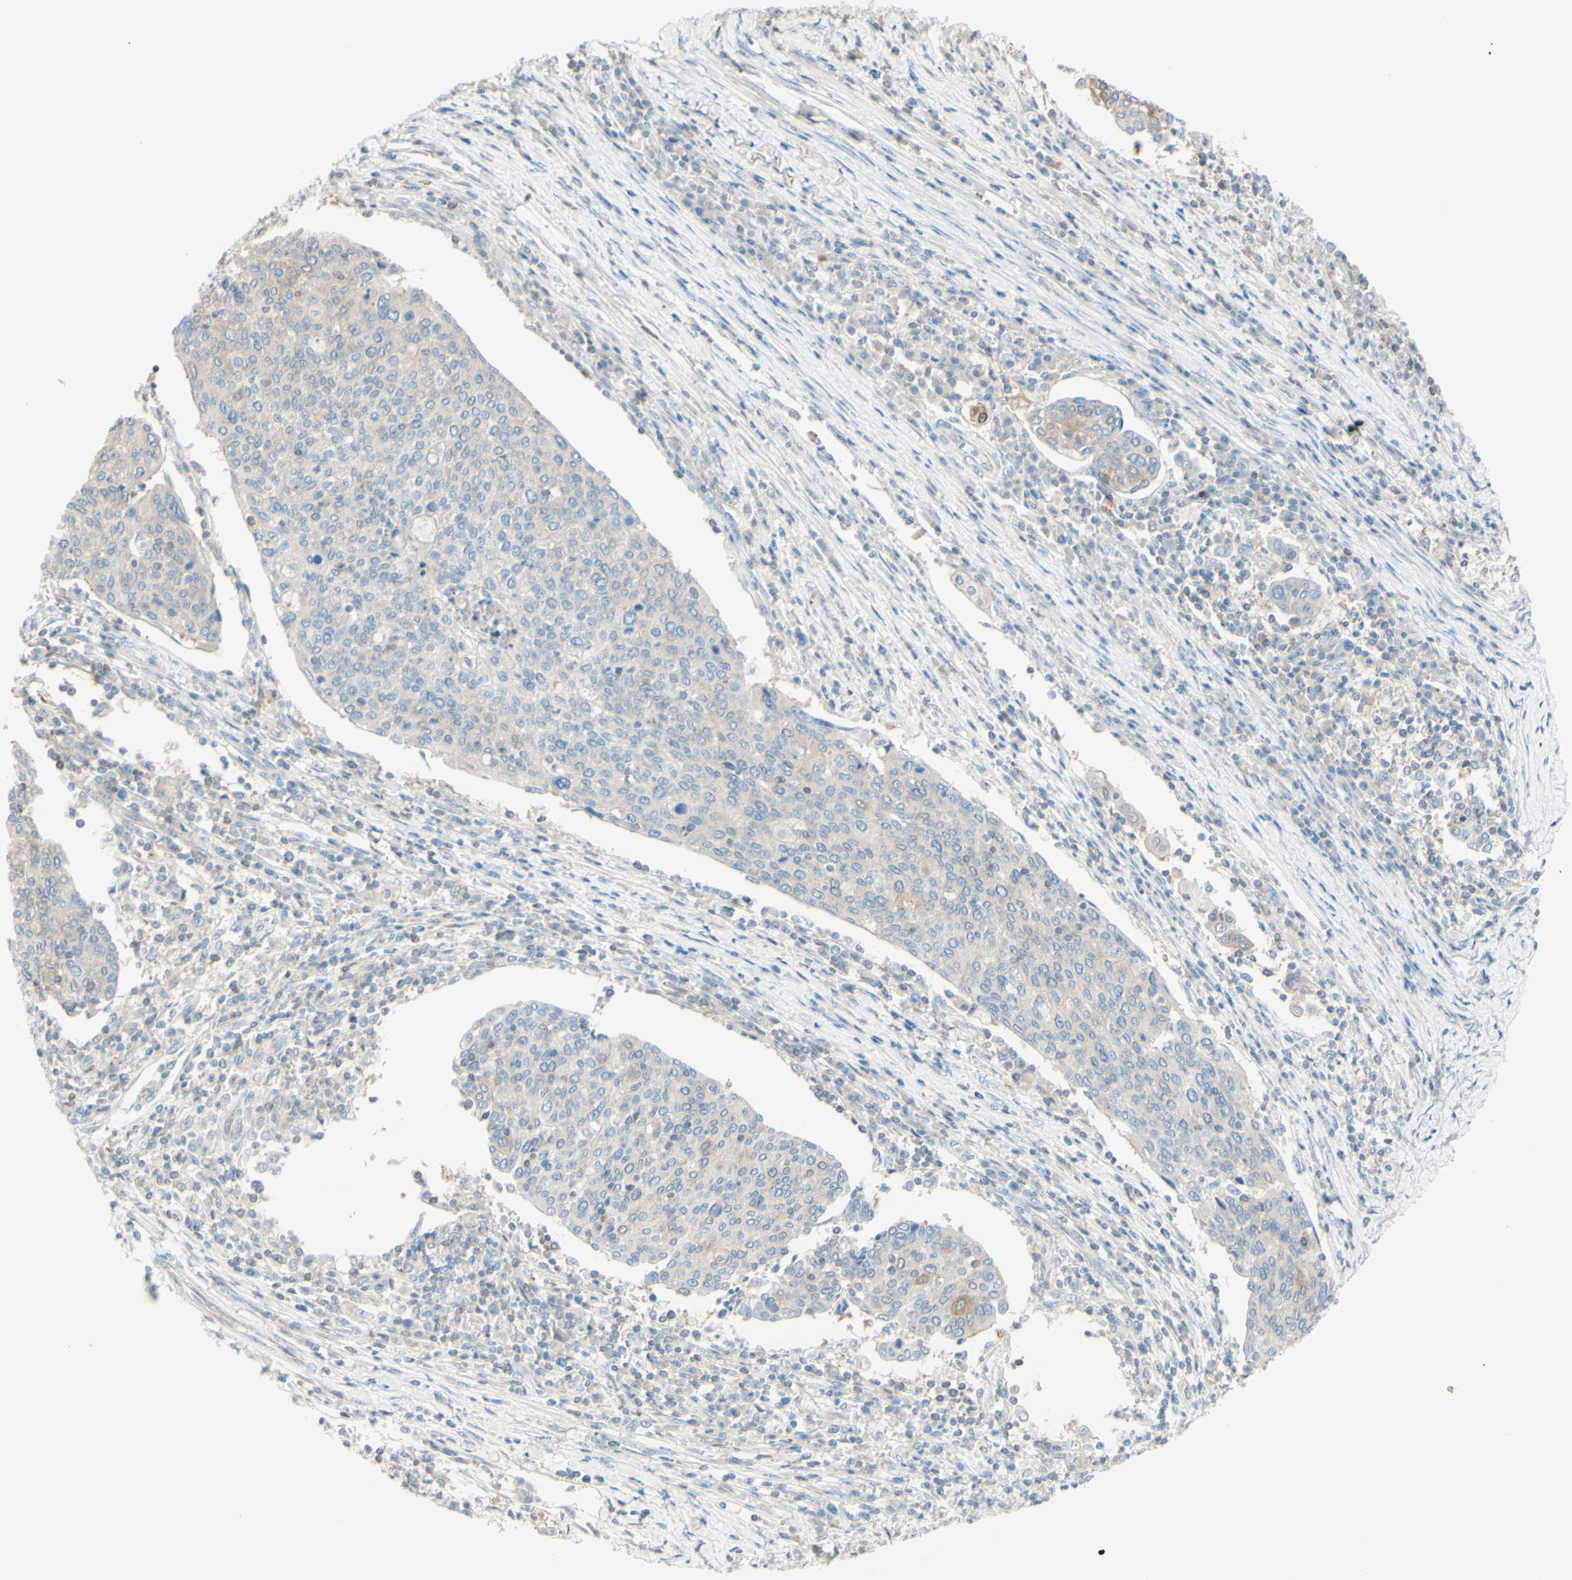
{"staining": {"intensity": "weak", "quantity": "<25%", "location": "cytoplasmic/membranous"}, "tissue": "cervical cancer", "cell_type": "Tumor cells", "image_type": "cancer", "snomed": [{"axis": "morphology", "description": "Squamous cell carcinoma, NOS"}, {"axis": "topography", "description": "Cervix"}], "caption": "This is a image of IHC staining of cervical cancer (squamous cell carcinoma), which shows no expression in tumor cells.", "gene": "MTM1", "patient": {"sex": "female", "age": 40}}